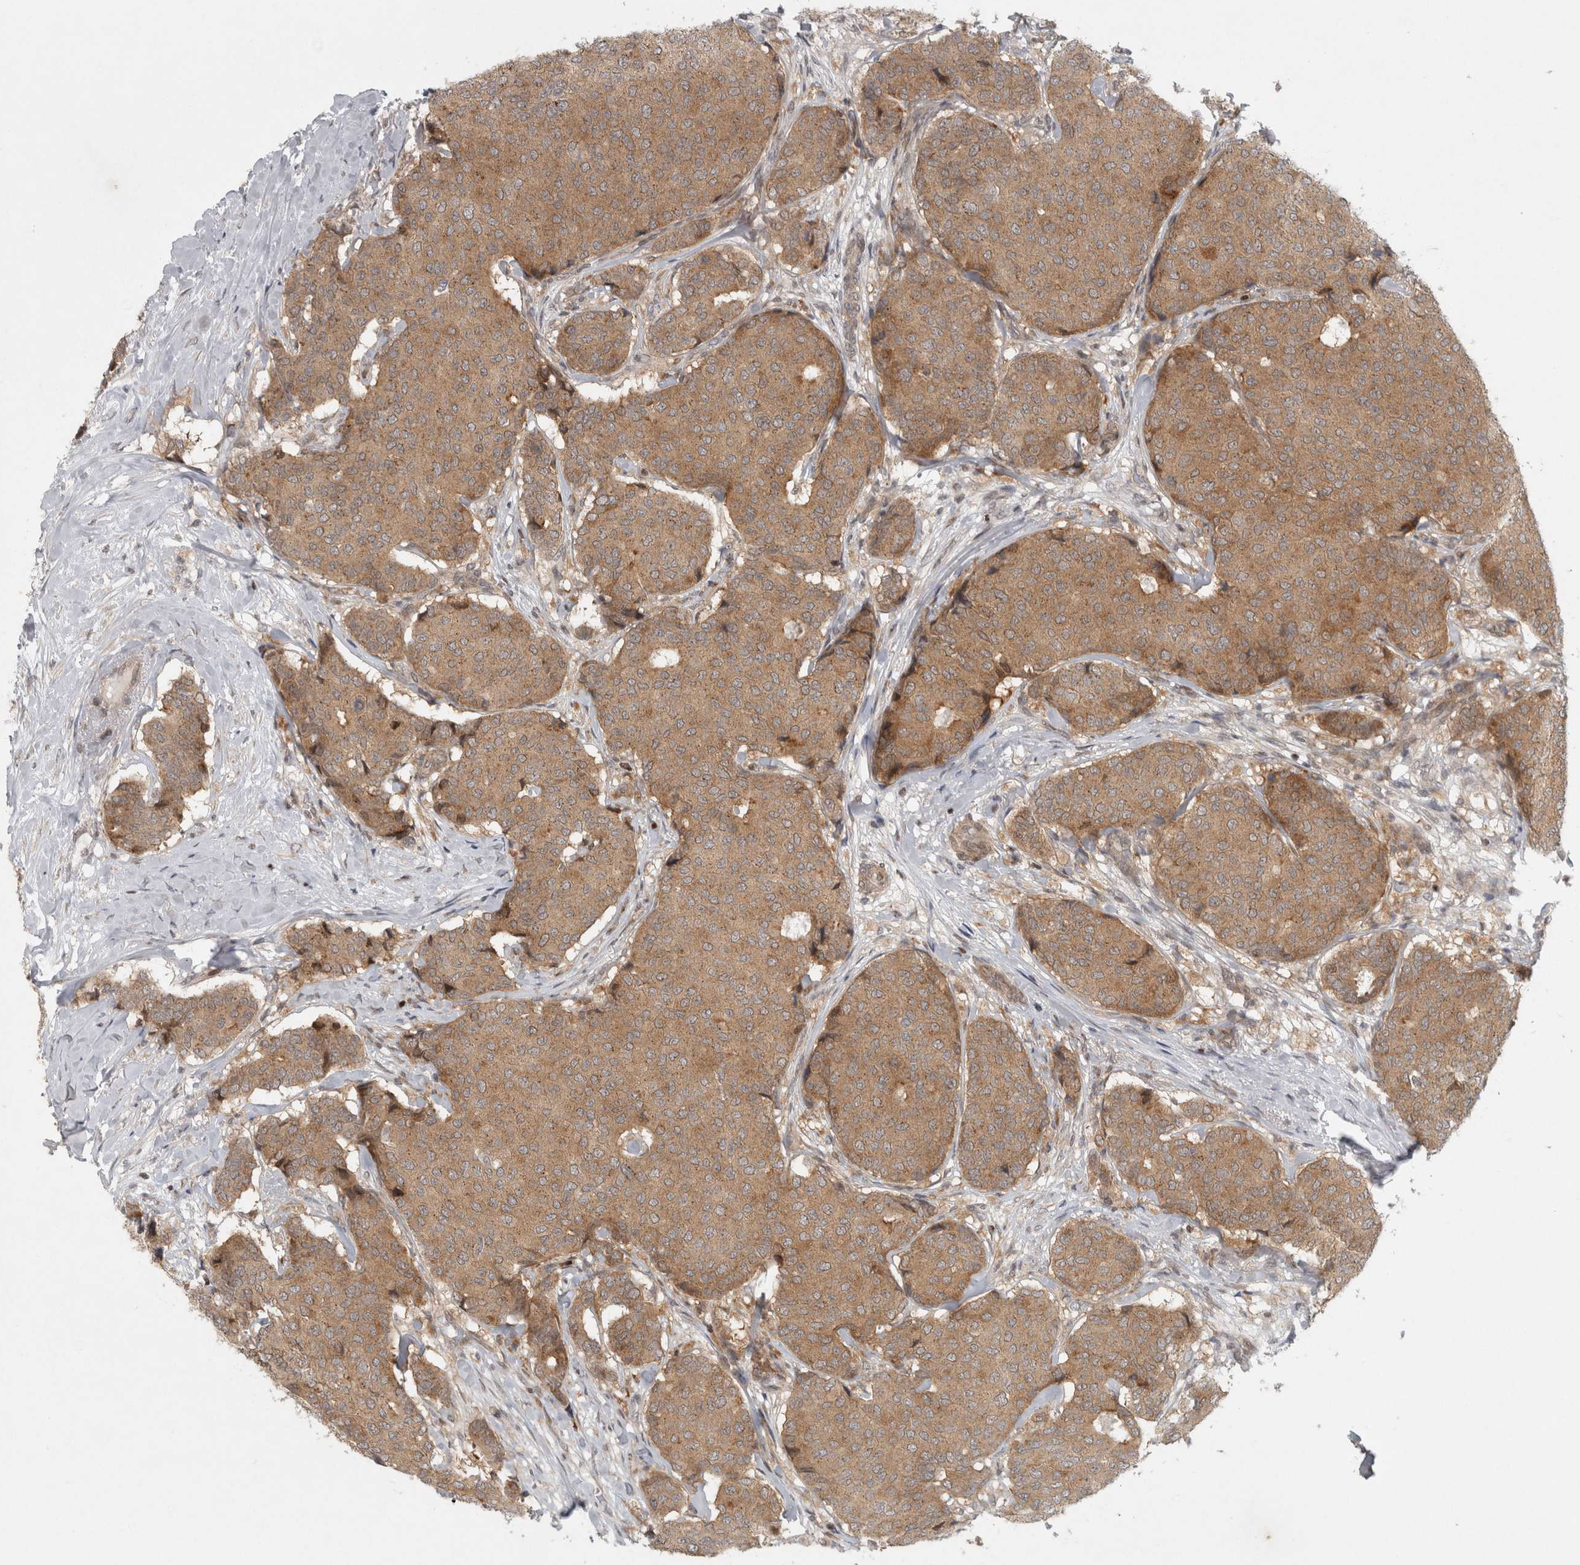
{"staining": {"intensity": "moderate", "quantity": ">75%", "location": "cytoplasmic/membranous"}, "tissue": "breast cancer", "cell_type": "Tumor cells", "image_type": "cancer", "snomed": [{"axis": "morphology", "description": "Duct carcinoma"}, {"axis": "topography", "description": "Breast"}], "caption": "Tumor cells display moderate cytoplasmic/membranous expression in about >75% of cells in breast cancer.", "gene": "KDM8", "patient": {"sex": "female", "age": 75}}